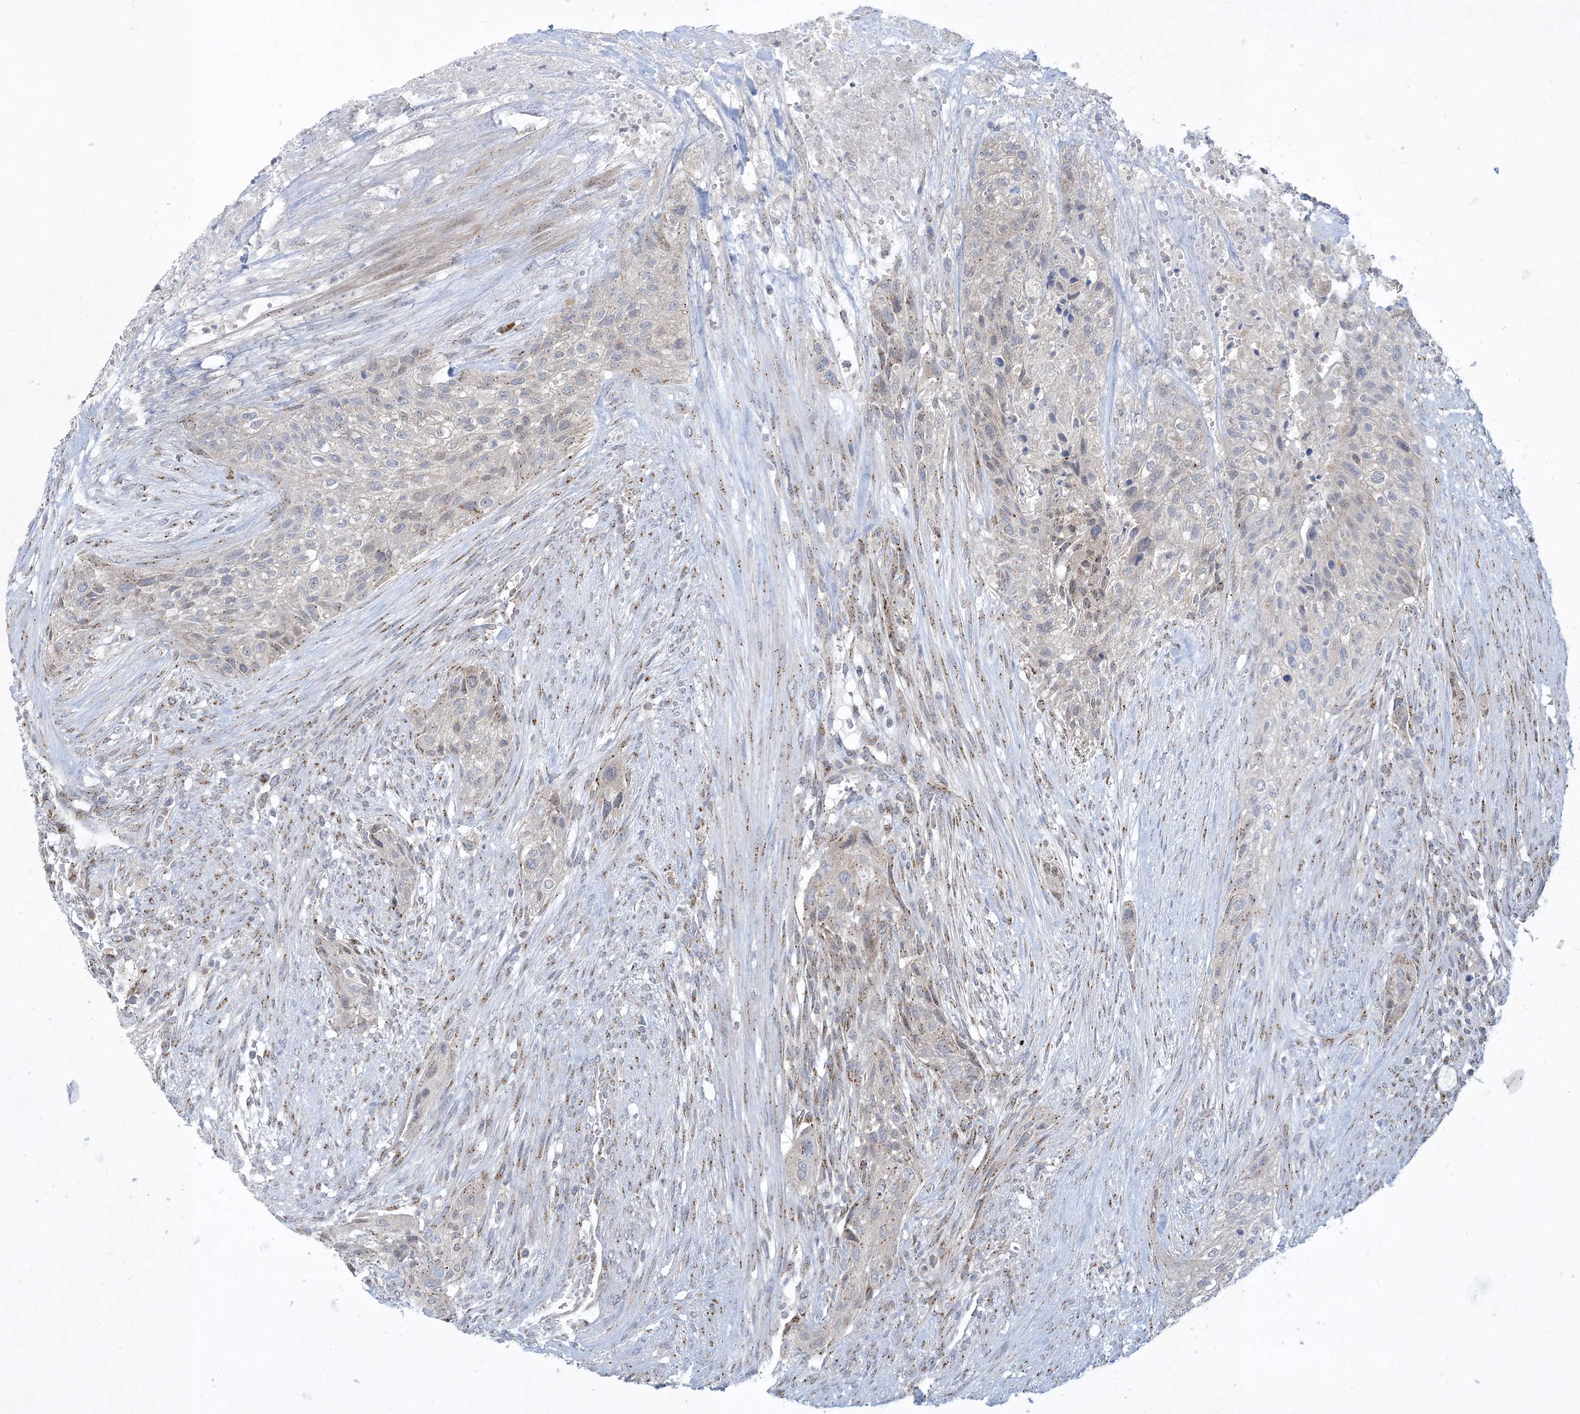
{"staining": {"intensity": "weak", "quantity": "<25%", "location": "cytoplasmic/membranous"}, "tissue": "urothelial cancer", "cell_type": "Tumor cells", "image_type": "cancer", "snomed": [{"axis": "morphology", "description": "Urothelial carcinoma, High grade"}, {"axis": "topography", "description": "Urinary bladder"}], "caption": "This is an immunohistochemistry micrograph of human high-grade urothelial carcinoma. There is no positivity in tumor cells.", "gene": "CCDC14", "patient": {"sex": "male", "age": 35}}